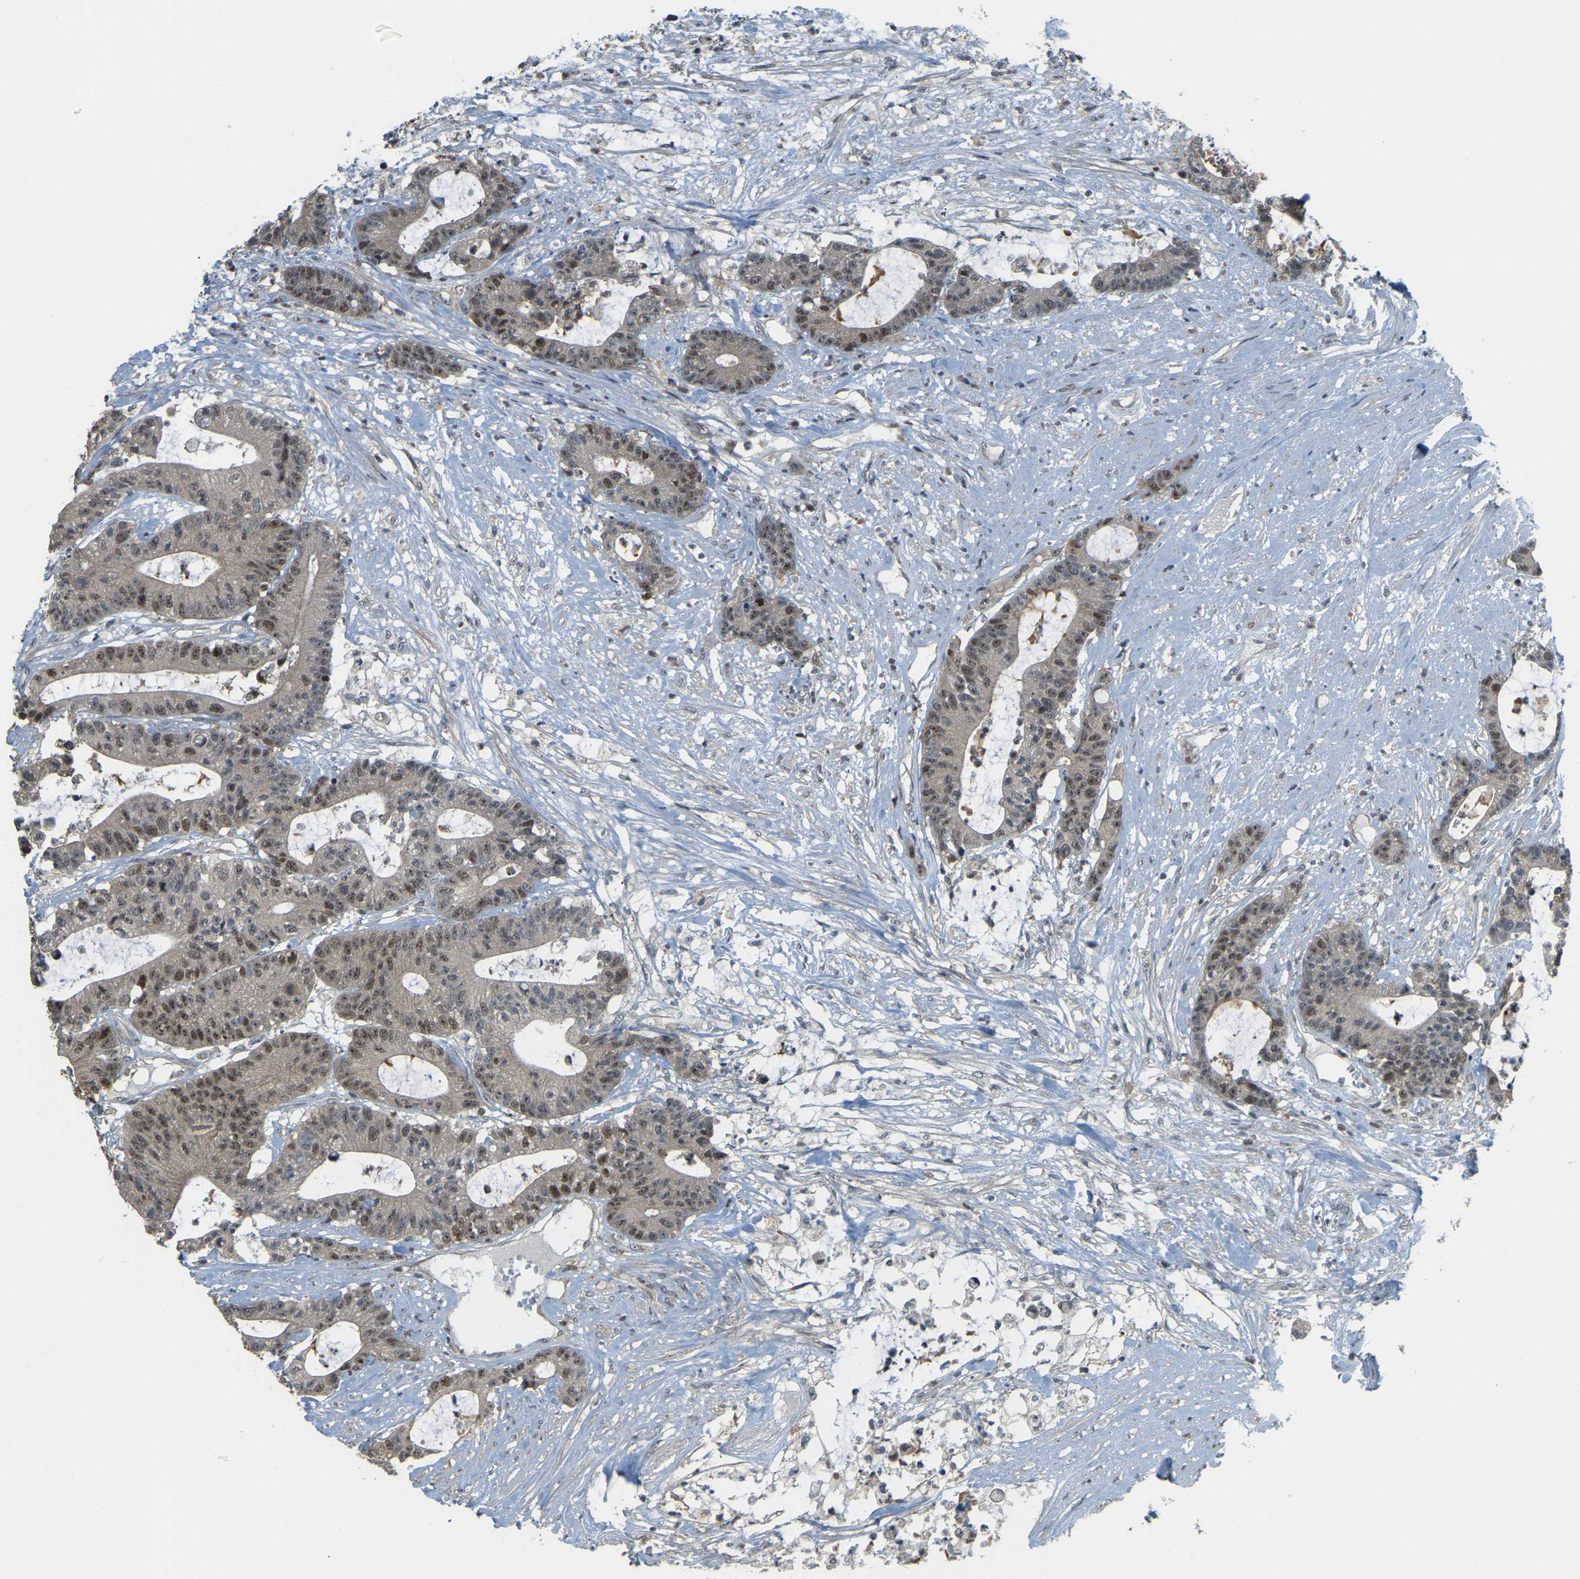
{"staining": {"intensity": "moderate", "quantity": ">75%", "location": "nuclear"}, "tissue": "colorectal cancer", "cell_type": "Tumor cells", "image_type": "cancer", "snomed": [{"axis": "morphology", "description": "Adenocarcinoma, NOS"}, {"axis": "topography", "description": "Colon"}], "caption": "Protein expression analysis of human colorectal adenocarcinoma reveals moderate nuclear staining in about >75% of tumor cells.", "gene": "BRF2", "patient": {"sex": "female", "age": 84}}